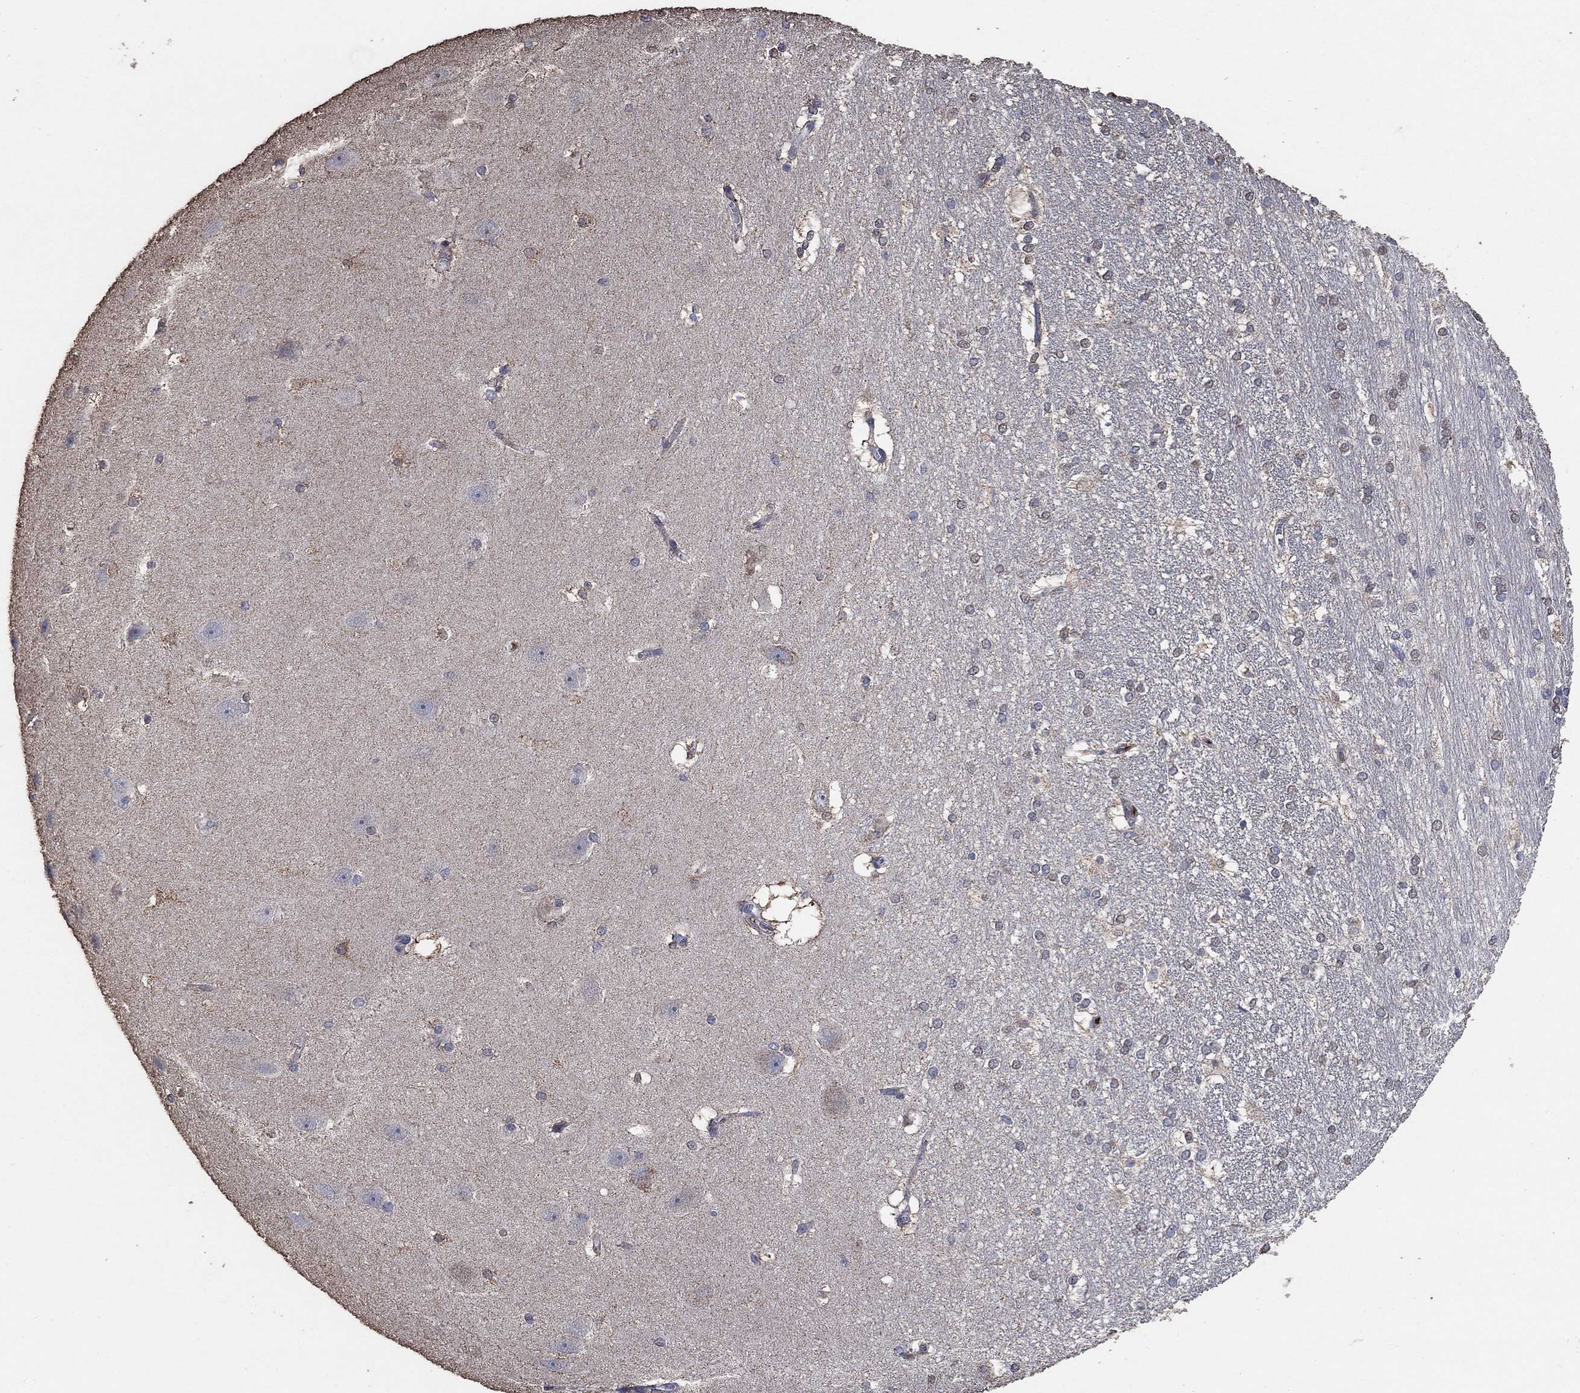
{"staining": {"intensity": "strong", "quantity": "<25%", "location": "cytoplasmic/membranous"}, "tissue": "hippocampus", "cell_type": "Glial cells", "image_type": "normal", "snomed": [{"axis": "morphology", "description": "Normal tissue, NOS"}, {"axis": "topography", "description": "Cerebral cortex"}, {"axis": "topography", "description": "Hippocampus"}], "caption": "Strong cytoplasmic/membranous protein staining is seen in approximately <25% of glial cells in hippocampus.", "gene": "MRPS24", "patient": {"sex": "female", "age": 19}}